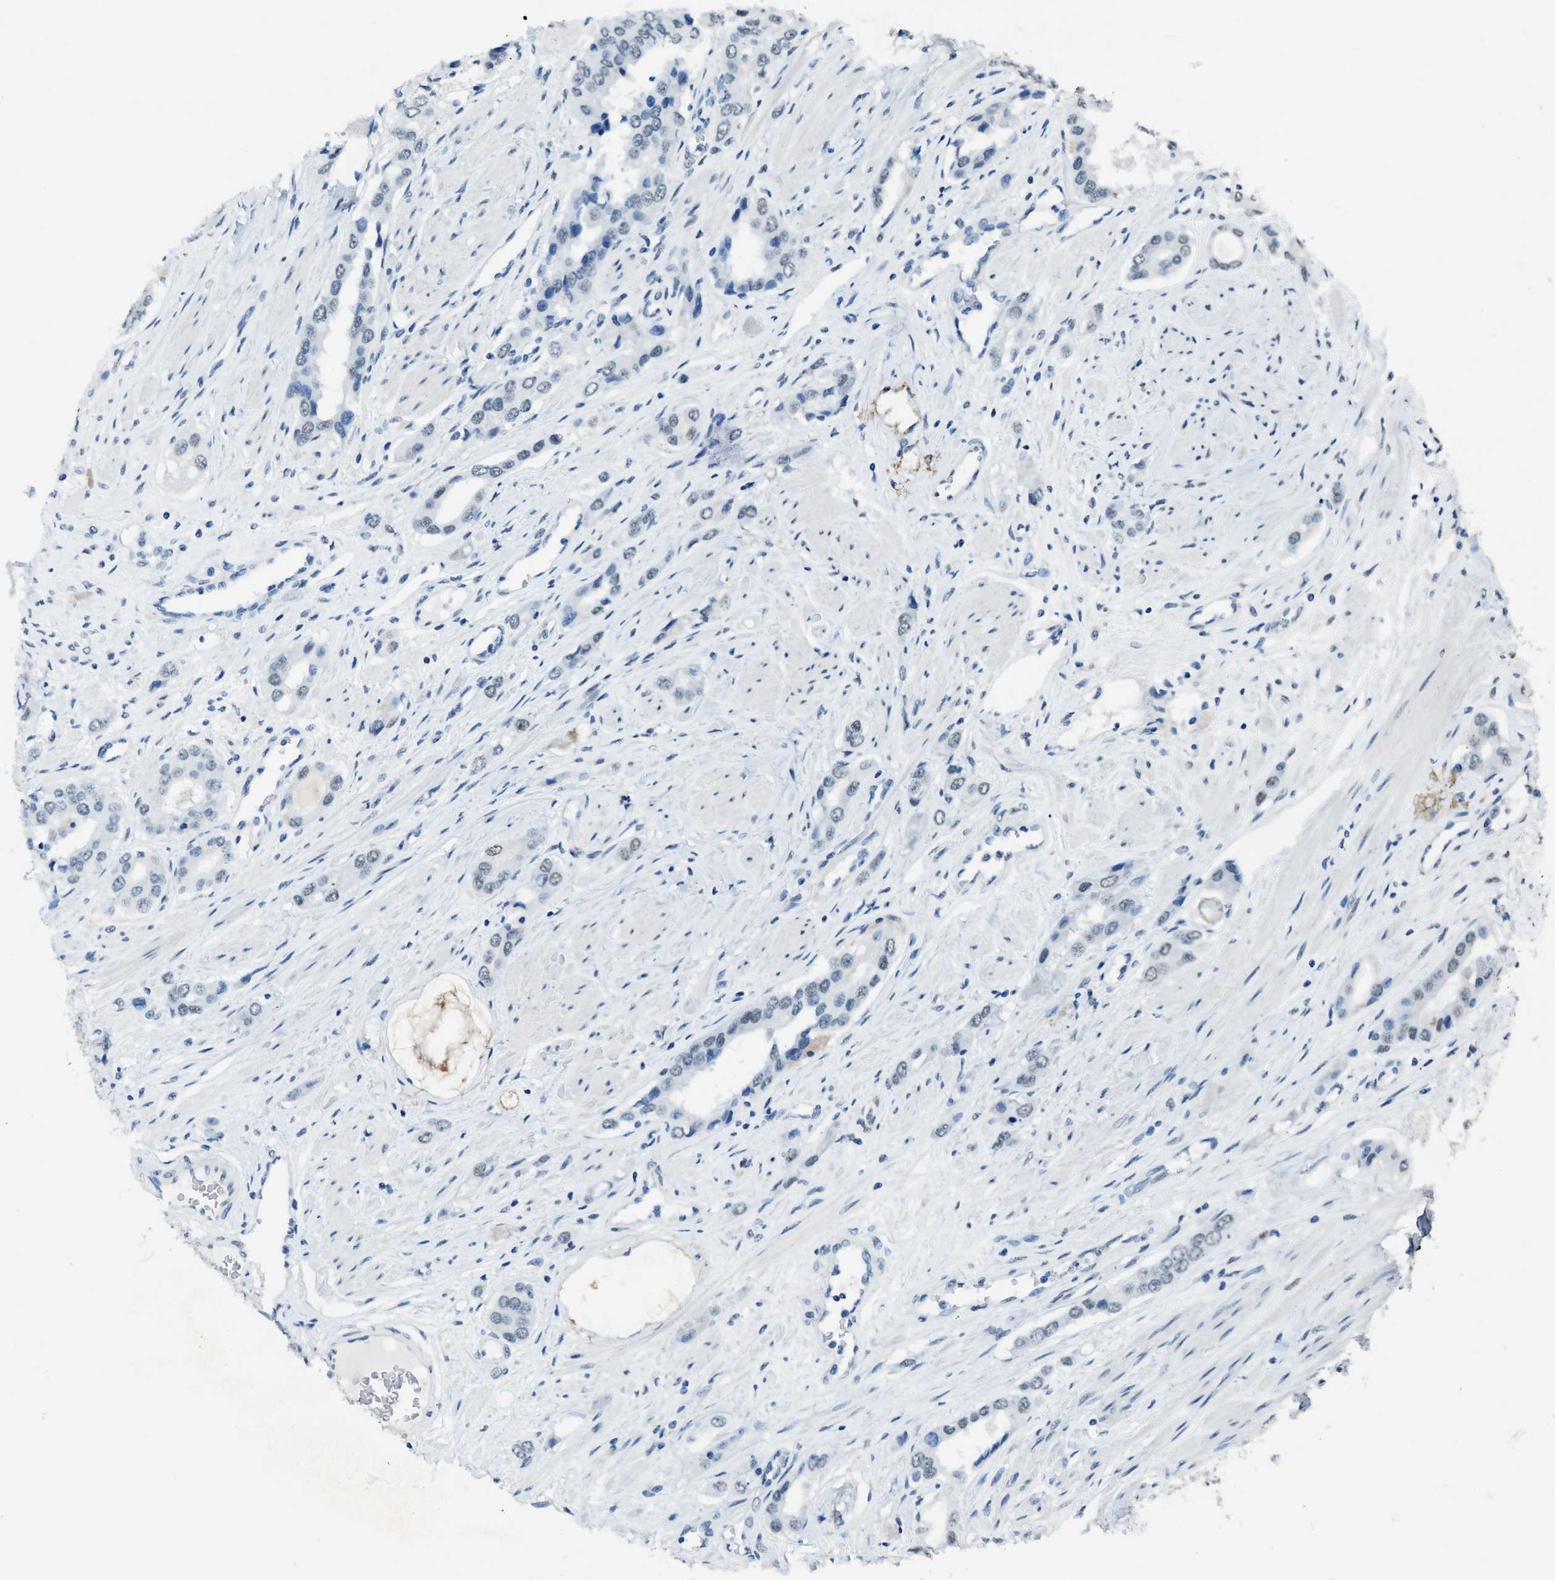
{"staining": {"intensity": "weak", "quantity": "<25%", "location": "nuclear"}, "tissue": "prostate cancer", "cell_type": "Tumor cells", "image_type": "cancer", "snomed": [{"axis": "morphology", "description": "Adenocarcinoma, High grade"}, {"axis": "topography", "description": "Prostate"}], "caption": "This is an immunohistochemistry photomicrograph of human adenocarcinoma (high-grade) (prostate). There is no expression in tumor cells.", "gene": "TTC13", "patient": {"sex": "male", "age": 52}}